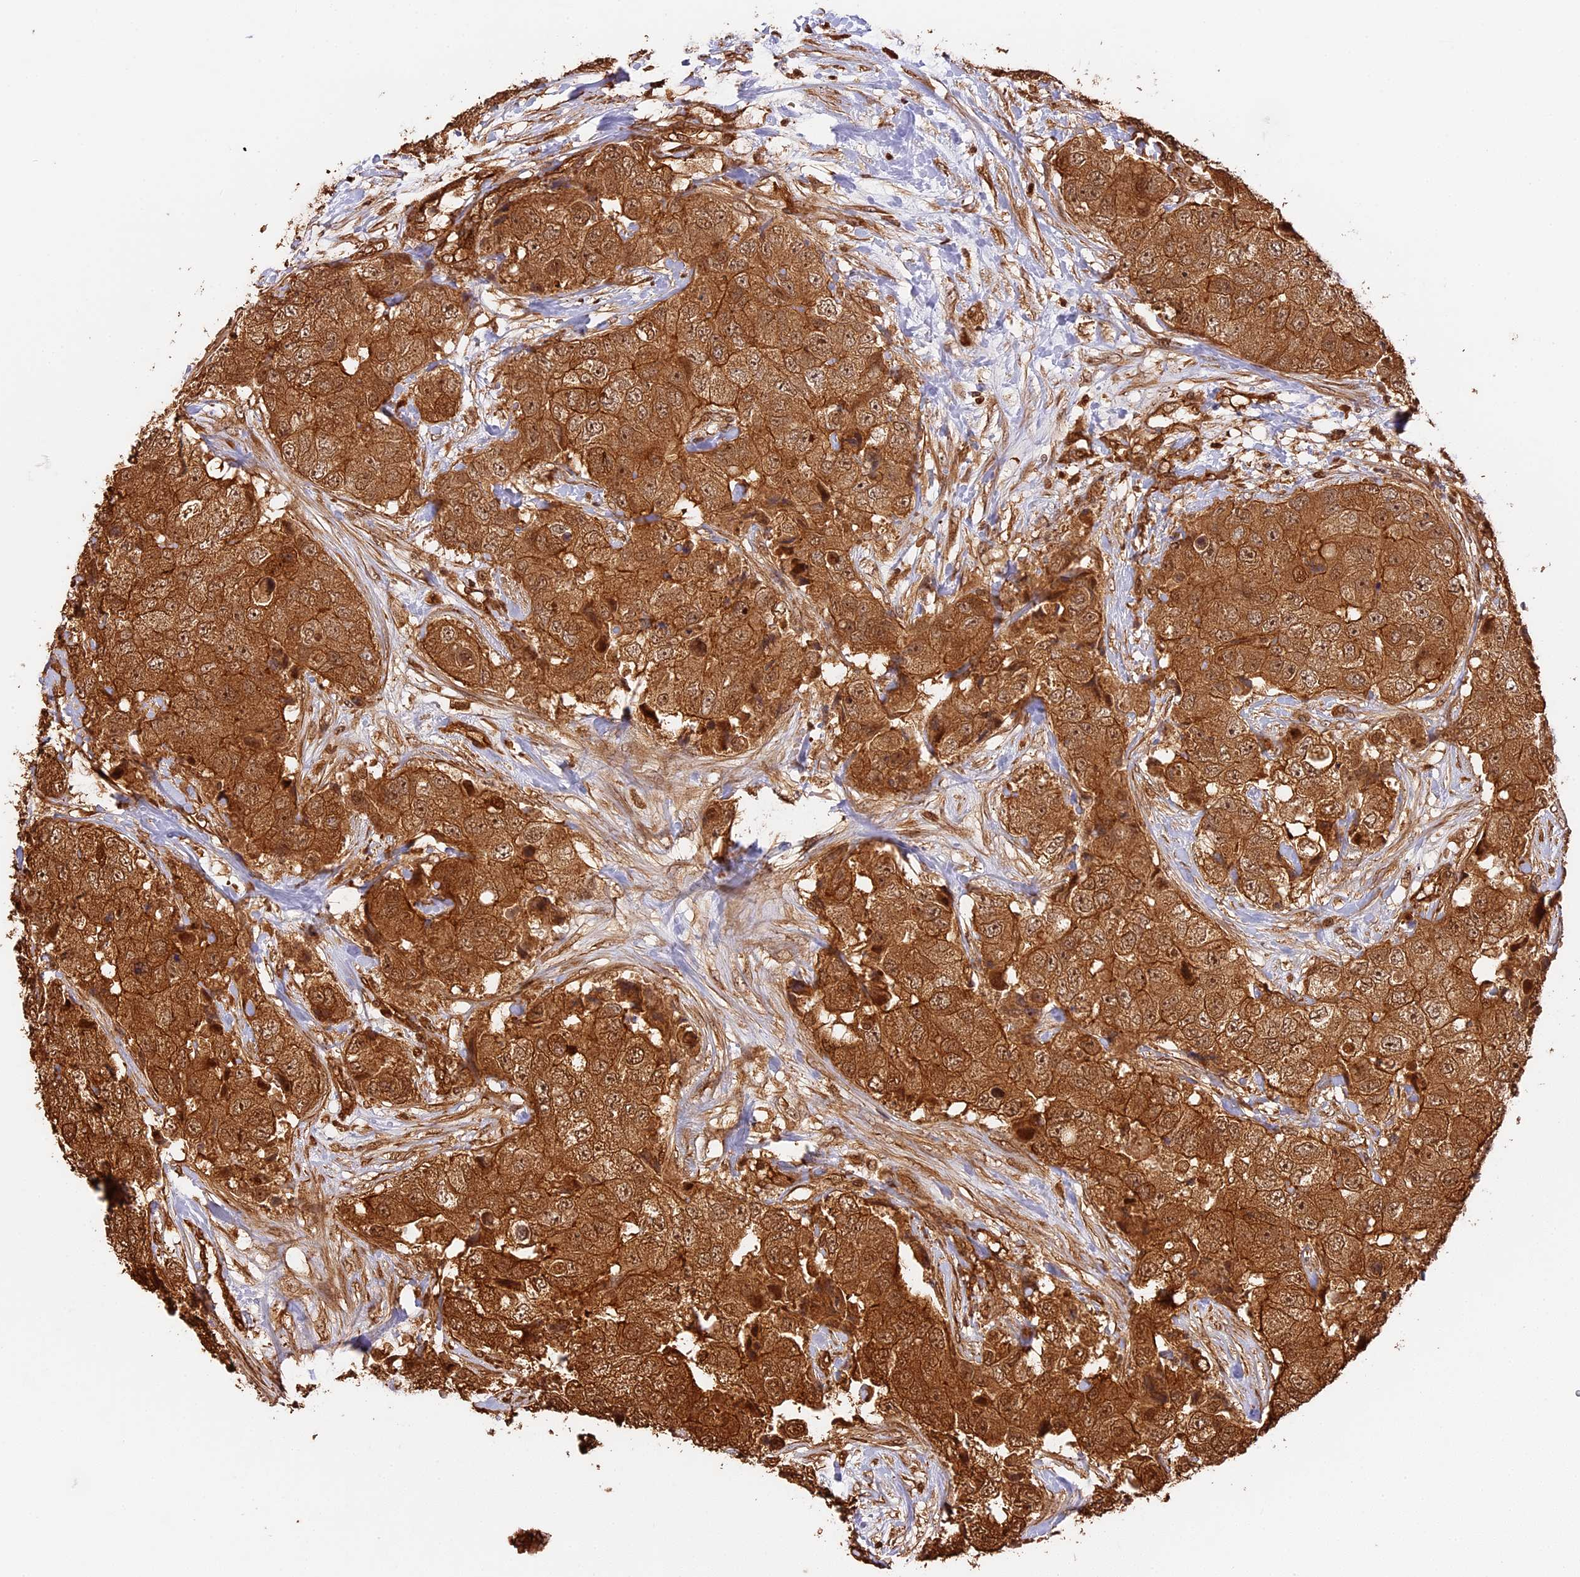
{"staining": {"intensity": "strong", "quantity": ">75%", "location": "cytoplasmic/membranous,nuclear"}, "tissue": "breast cancer", "cell_type": "Tumor cells", "image_type": "cancer", "snomed": [{"axis": "morphology", "description": "Duct carcinoma"}, {"axis": "topography", "description": "Breast"}], "caption": "Strong cytoplasmic/membranous and nuclear protein positivity is identified in about >75% of tumor cells in invasive ductal carcinoma (breast). (DAB IHC with brightfield microscopy, high magnification).", "gene": "PPP1R37", "patient": {"sex": "female", "age": 62}}